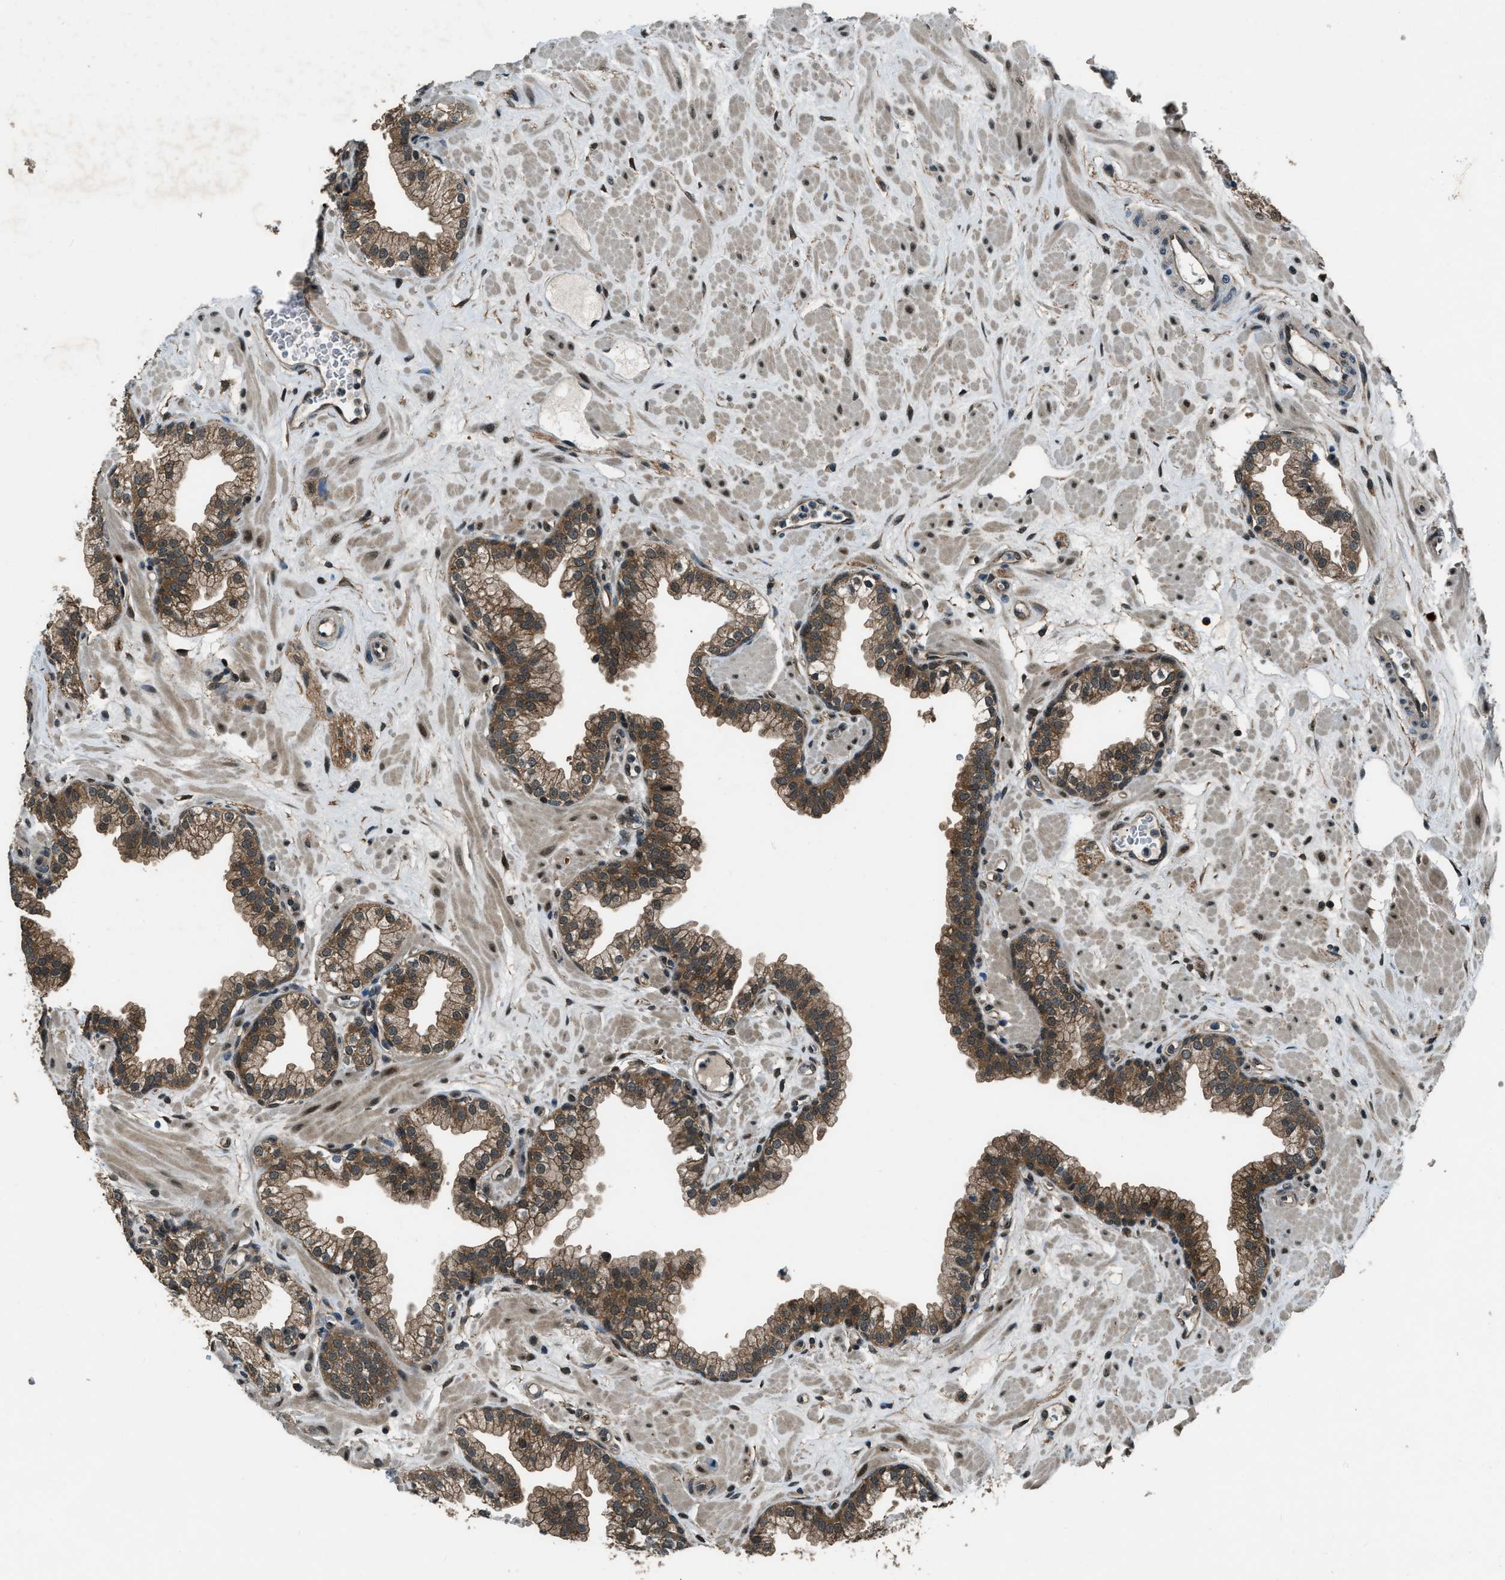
{"staining": {"intensity": "moderate", "quantity": ">75%", "location": "cytoplasmic/membranous"}, "tissue": "prostate", "cell_type": "Glandular cells", "image_type": "normal", "snomed": [{"axis": "morphology", "description": "Normal tissue, NOS"}, {"axis": "morphology", "description": "Urothelial carcinoma, Low grade"}, {"axis": "topography", "description": "Urinary bladder"}, {"axis": "topography", "description": "Prostate"}], "caption": "A high-resolution image shows immunohistochemistry staining of unremarkable prostate, which exhibits moderate cytoplasmic/membranous staining in approximately >75% of glandular cells.", "gene": "NUDCD3", "patient": {"sex": "male", "age": 60}}